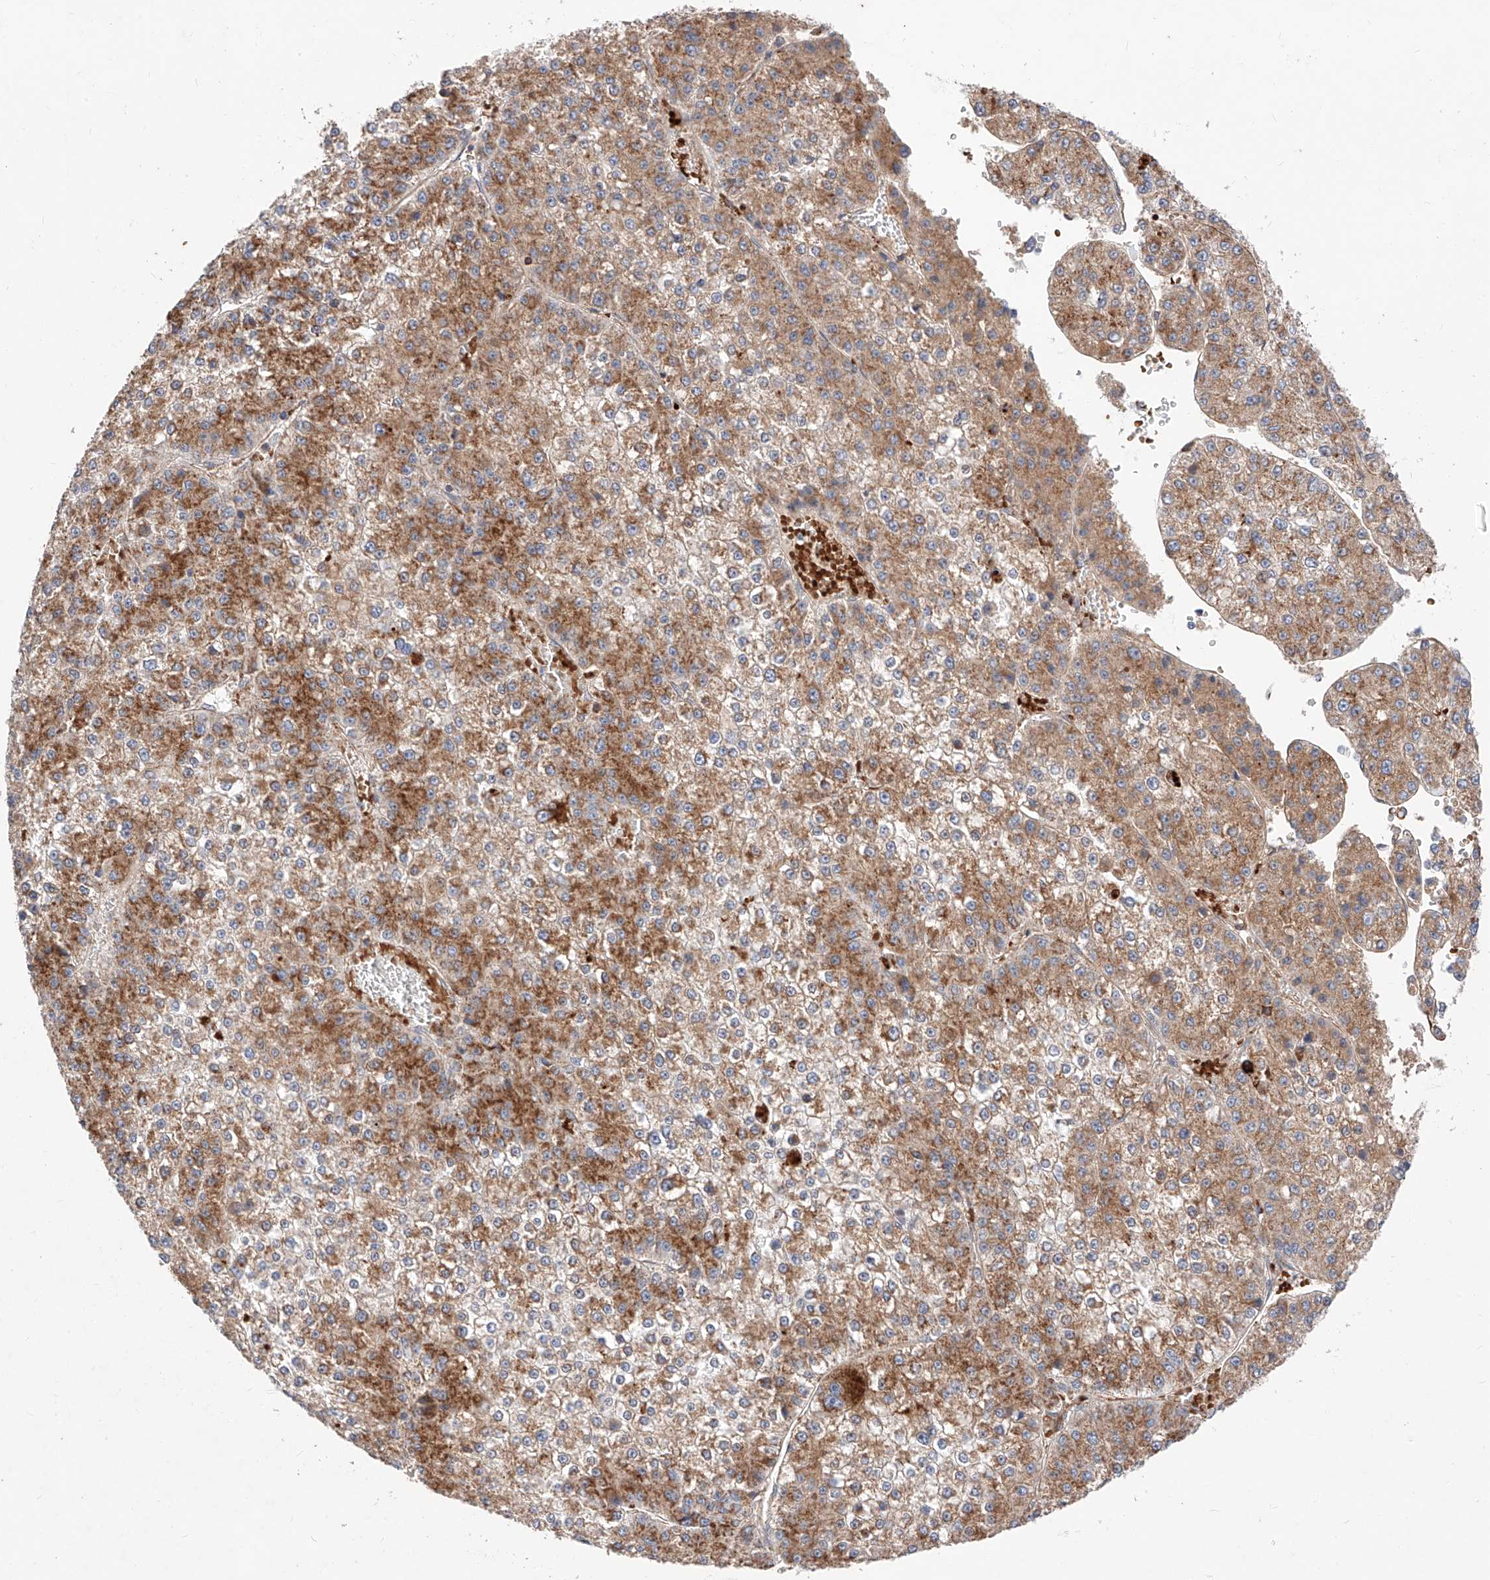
{"staining": {"intensity": "moderate", "quantity": ">75%", "location": "cytoplasmic/membranous"}, "tissue": "liver cancer", "cell_type": "Tumor cells", "image_type": "cancer", "snomed": [{"axis": "morphology", "description": "Carcinoma, Hepatocellular, NOS"}, {"axis": "topography", "description": "Liver"}], "caption": "Immunohistochemical staining of hepatocellular carcinoma (liver) shows moderate cytoplasmic/membranous protein positivity in about >75% of tumor cells.", "gene": "NR1D1", "patient": {"sex": "female", "age": 73}}